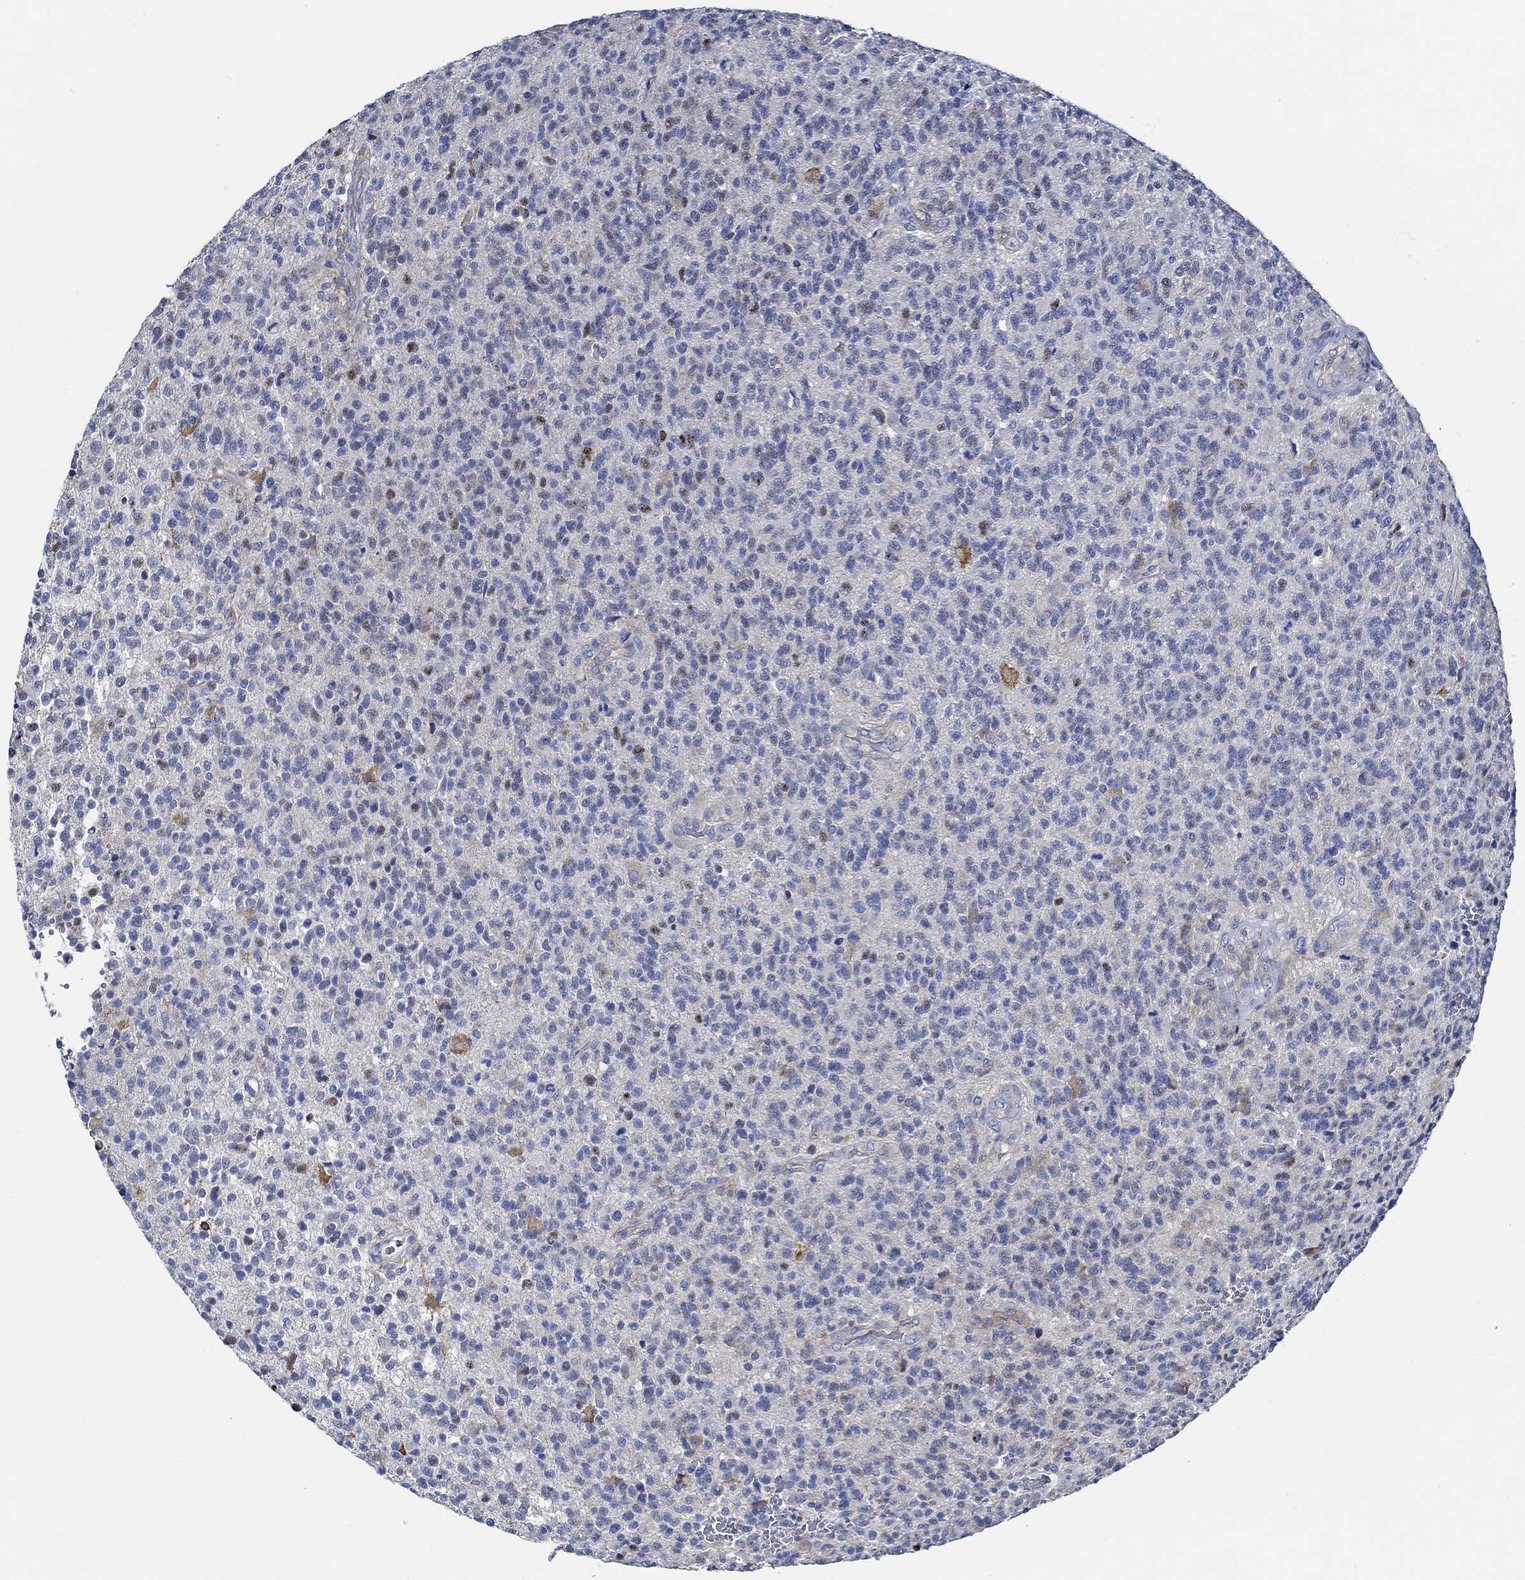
{"staining": {"intensity": "negative", "quantity": "none", "location": "none"}, "tissue": "glioma", "cell_type": "Tumor cells", "image_type": "cancer", "snomed": [{"axis": "morphology", "description": "Glioma, malignant, High grade"}, {"axis": "topography", "description": "Brain"}], "caption": "High power microscopy photomicrograph of an immunohistochemistry micrograph of high-grade glioma (malignant), revealing no significant positivity in tumor cells.", "gene": "HECW2", "patient": {"sex": "male", "age": 56}}